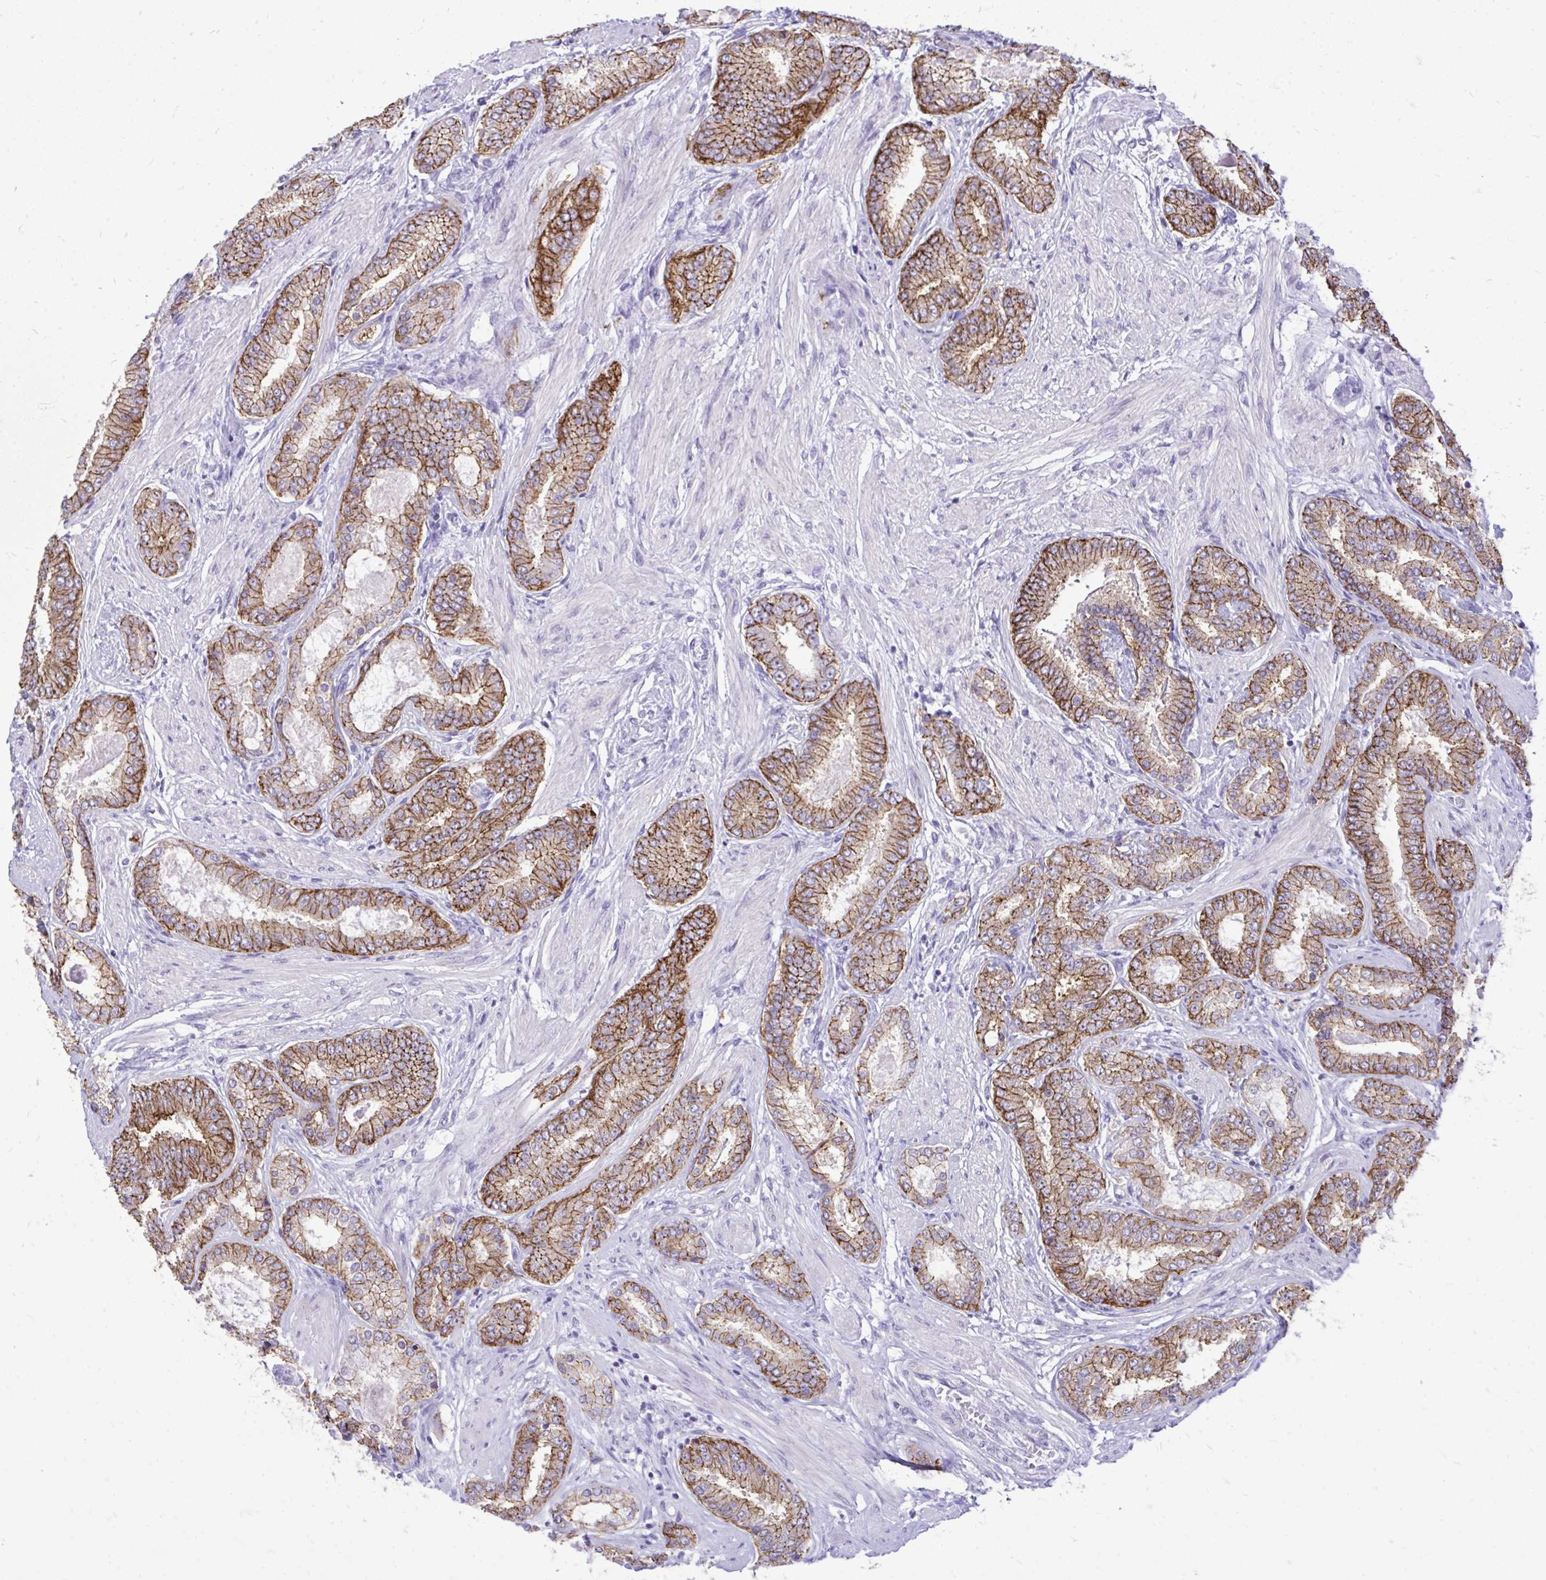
{"staining": {"intensity": "strong", "quantity": ">75%", "location": "cytoplasmic/membranous"}, "tissue": "prostate cancer", "cell_type": "Tumor cells", "image_type": "cancer", "snomed": [{"axis": "morphology", "description": "Adenocarcinoma, High grade"}, {"axis": "topography", "description": "Prostate"}], "caption": "Immunohistochemistry (DAB (3,3'-diaminobenzidine)) staining of human adenocarcinoma (high-grade) (prostate) displays strong cytoplasmic/membranous protein positivity in about >75% of tumor cells. Using DAB (brown) and hematoxylin (blue) stains, captured at high magnification using brightfield microscopy.", "gene": "SPTBN2", "patient": {"sex": "male", "age": 63}}